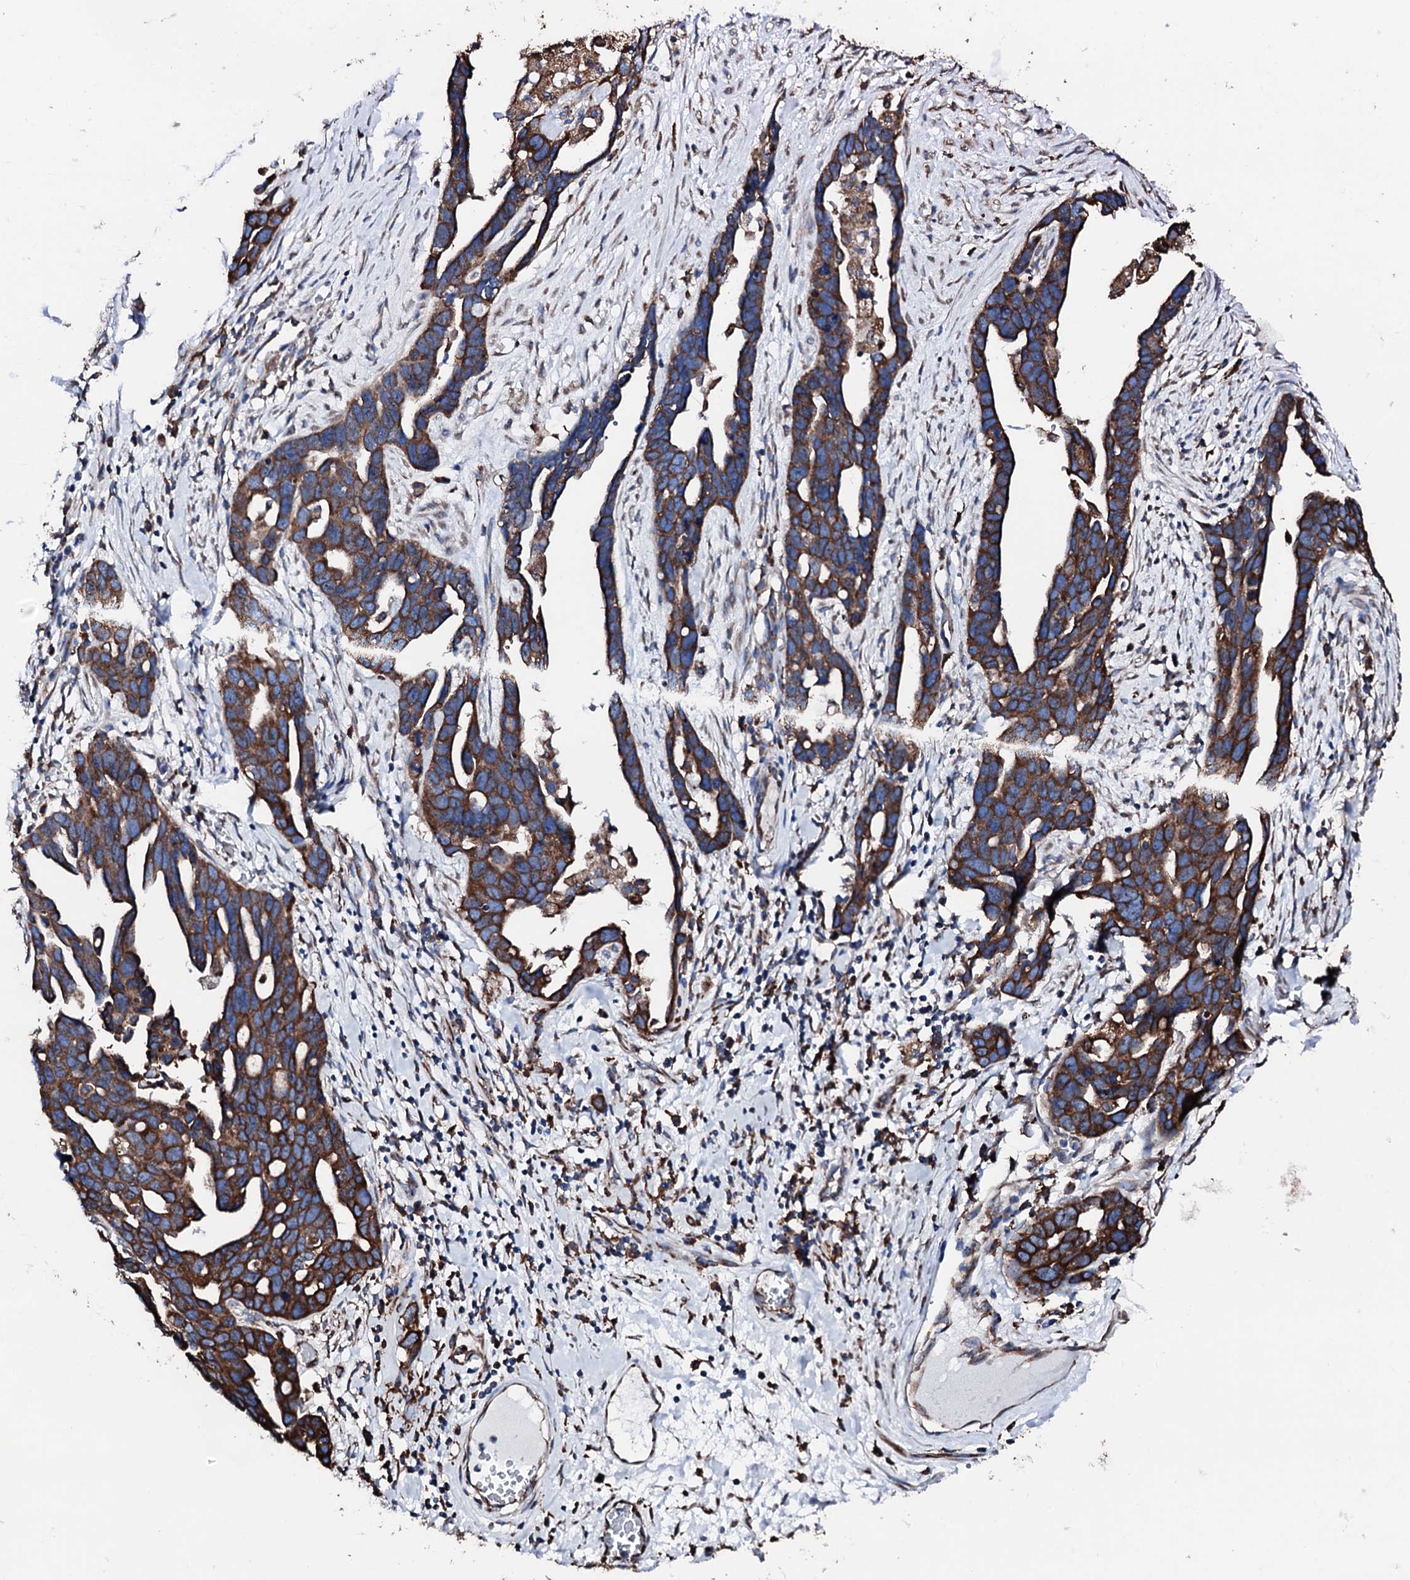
{"staining": {"intensity": "strong", "quantity": ">75%", "location": "cytoplasmic/membranous"}, "tissue": "ovarian cancer", "cell_type": "Tumor cells", "image_type": "cancer", "snomed": [{"axis": "morphology", "description": "Cystadenocarcinoma, serous, NOS"}, {"axis": "topography", "description": "Ovary"}], "caption": "This is an image of IHC staining of ovarian cancer (serous cystadenocarcinoma), which shows strong positivity in the cytoplasmic/membranous of tumor cells.", "gene": "AMDHD1", "patient": {"sex": "female", "age": 54}}